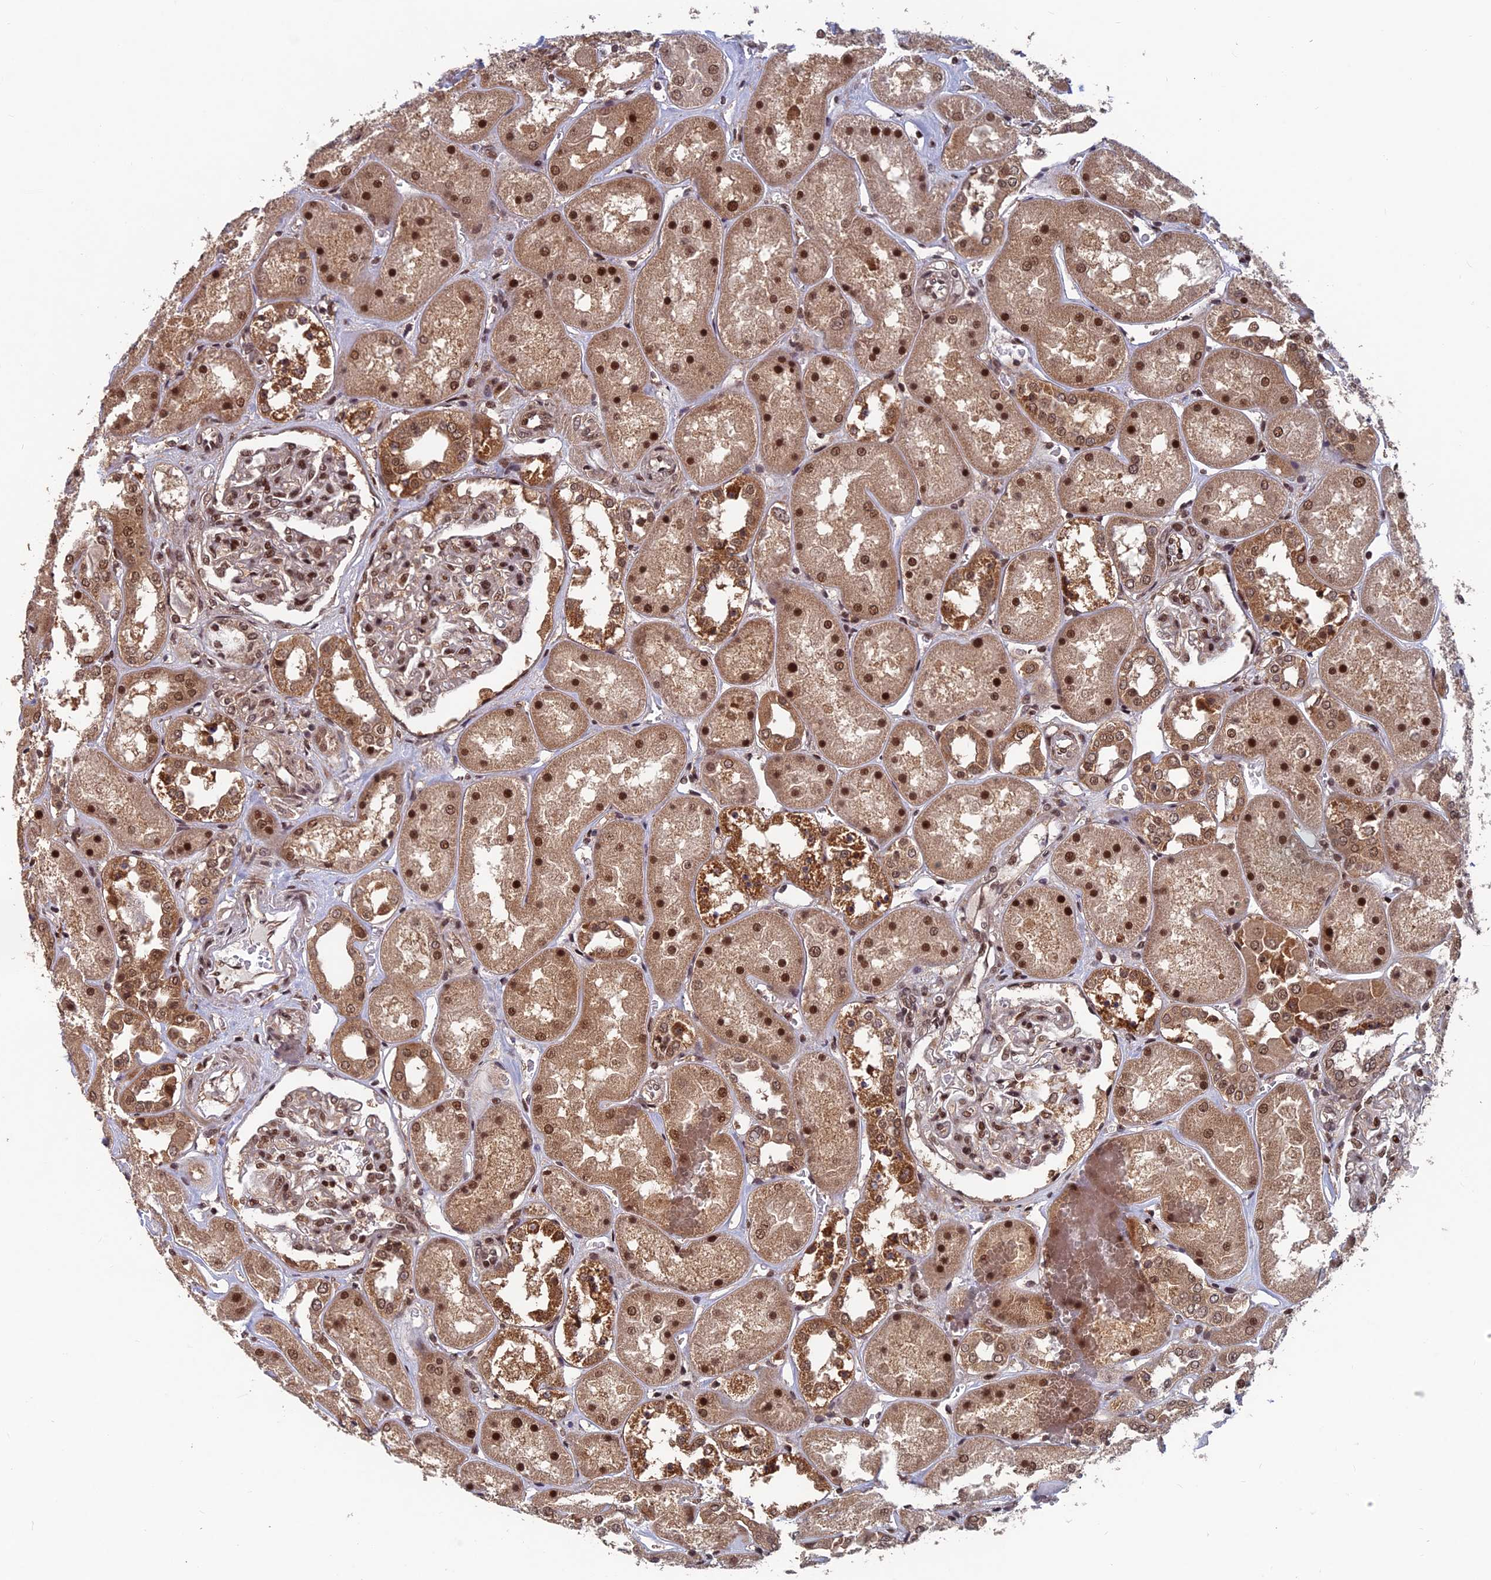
{"staining": {"intensity": "moderate", "quantity": ">75%", "location": "nuclear"}, "tissue": "kidney", "cell_type": "Cells in glomeruli", "image_type": "normal", "snomed": [{"axis": "morphology", "description": "Normal tissue, NOS"}, {"axis": "topography", "description": "Kidney"}], "caption": "Immunohistochemistry (IHC) photomicrograph of benign kidney stained for a protein (brown), which exhibits medium levels of moderate nuclear staining in approximately >75% of cells in glomeruli.", "gene": "FAM53C", "patient": {"sex": "male", "age": 70}}